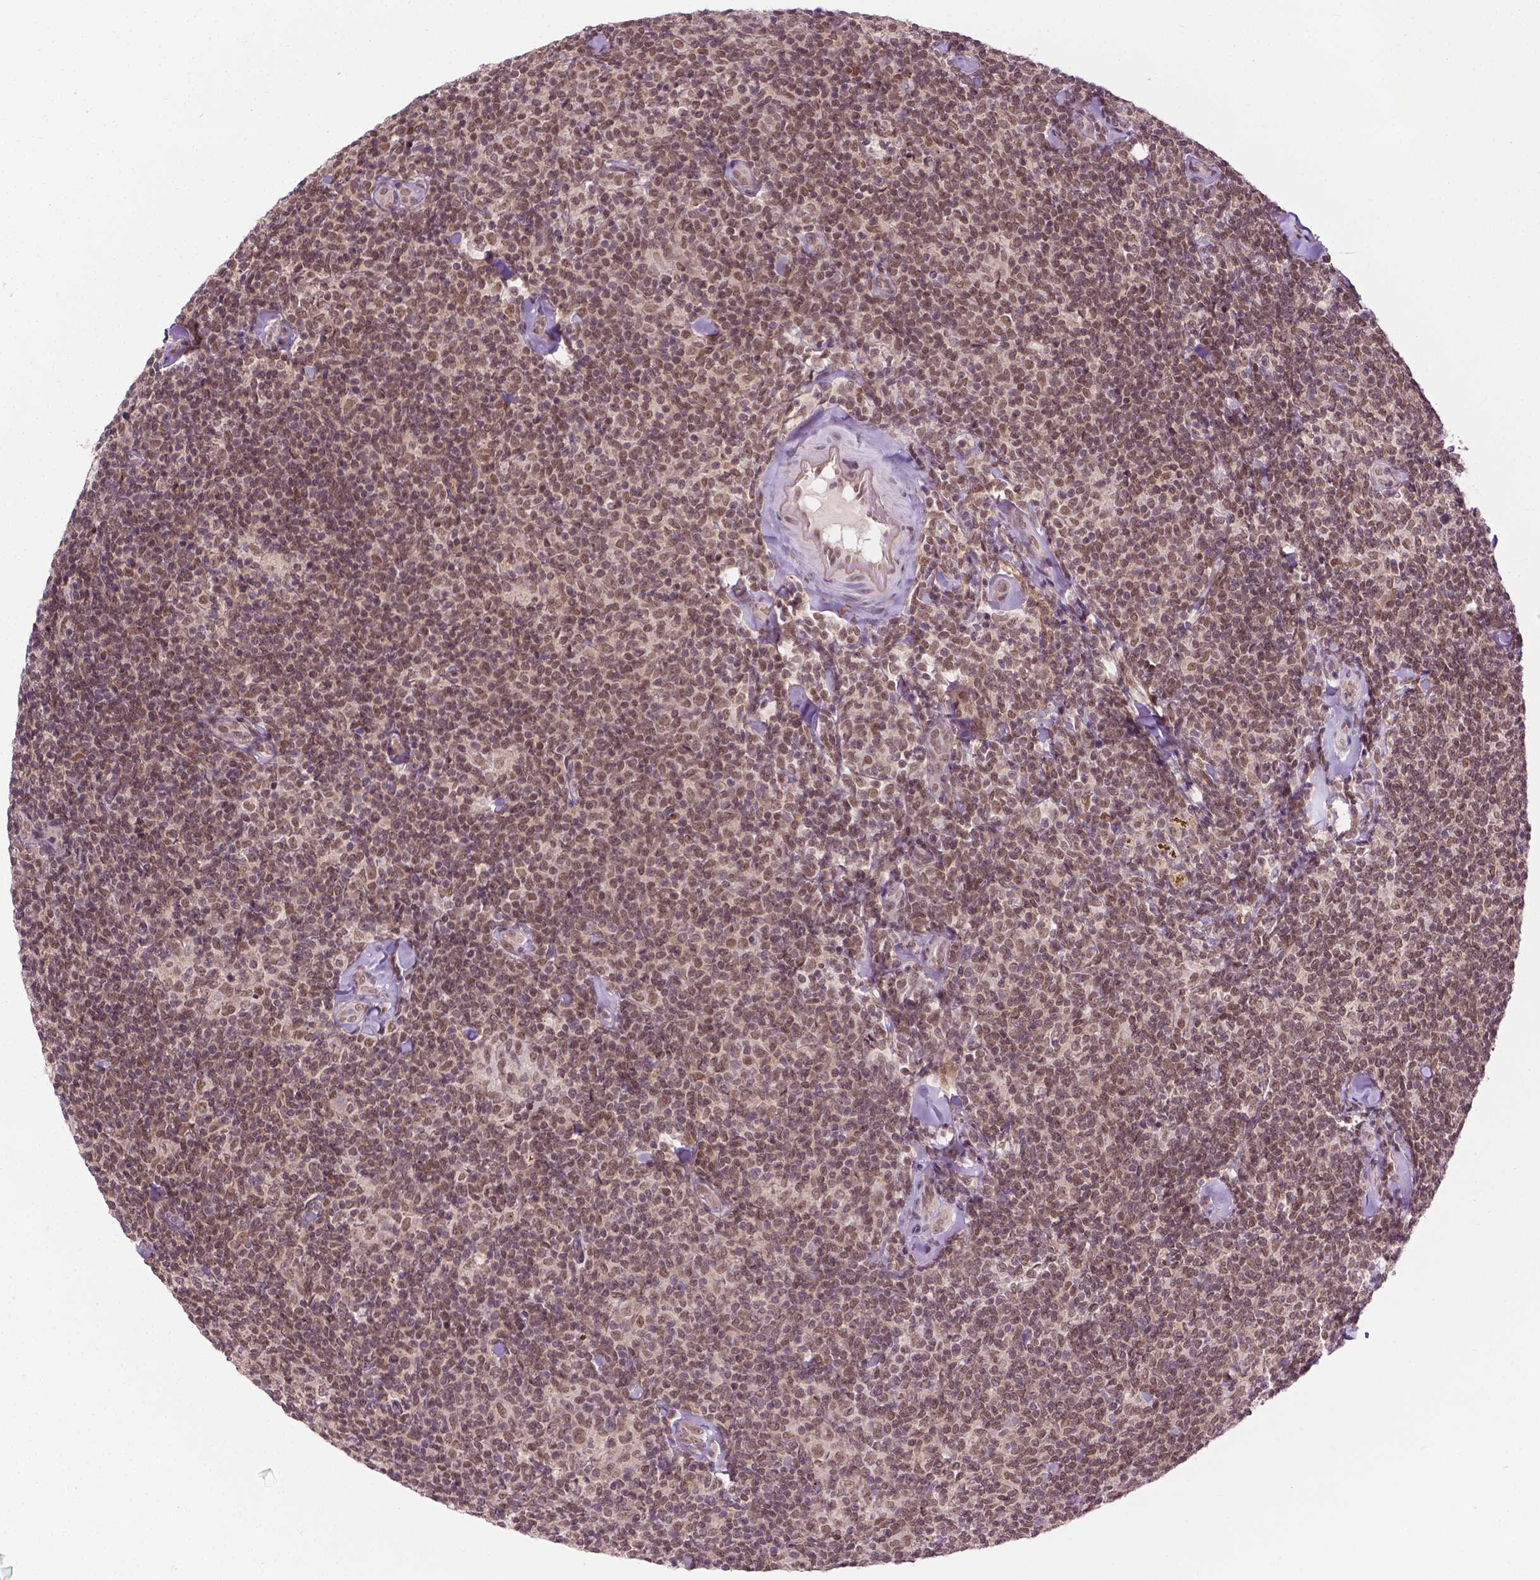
{"staining": {"intensity": "moderate", "quantity": ">75%", "location": "nuclear"}, "tissue": "lymphoma", "cell_type": "Tumor cells", "image_type": "cancer", "snomed": [{"axis": "morphology", "description": "Malignant lymphoma, non-Hodgkin's type, Low grade"}, {"axis": "topography", "description": "Lymph node"}], "caption": "Lymphoma stained with DAB IHC exhibits medium levels of moderate nuclear expression in approximately >75% of tumor cells.", "gene": "UBQLN4", "patient": {"sex": "female", "age": 56}}